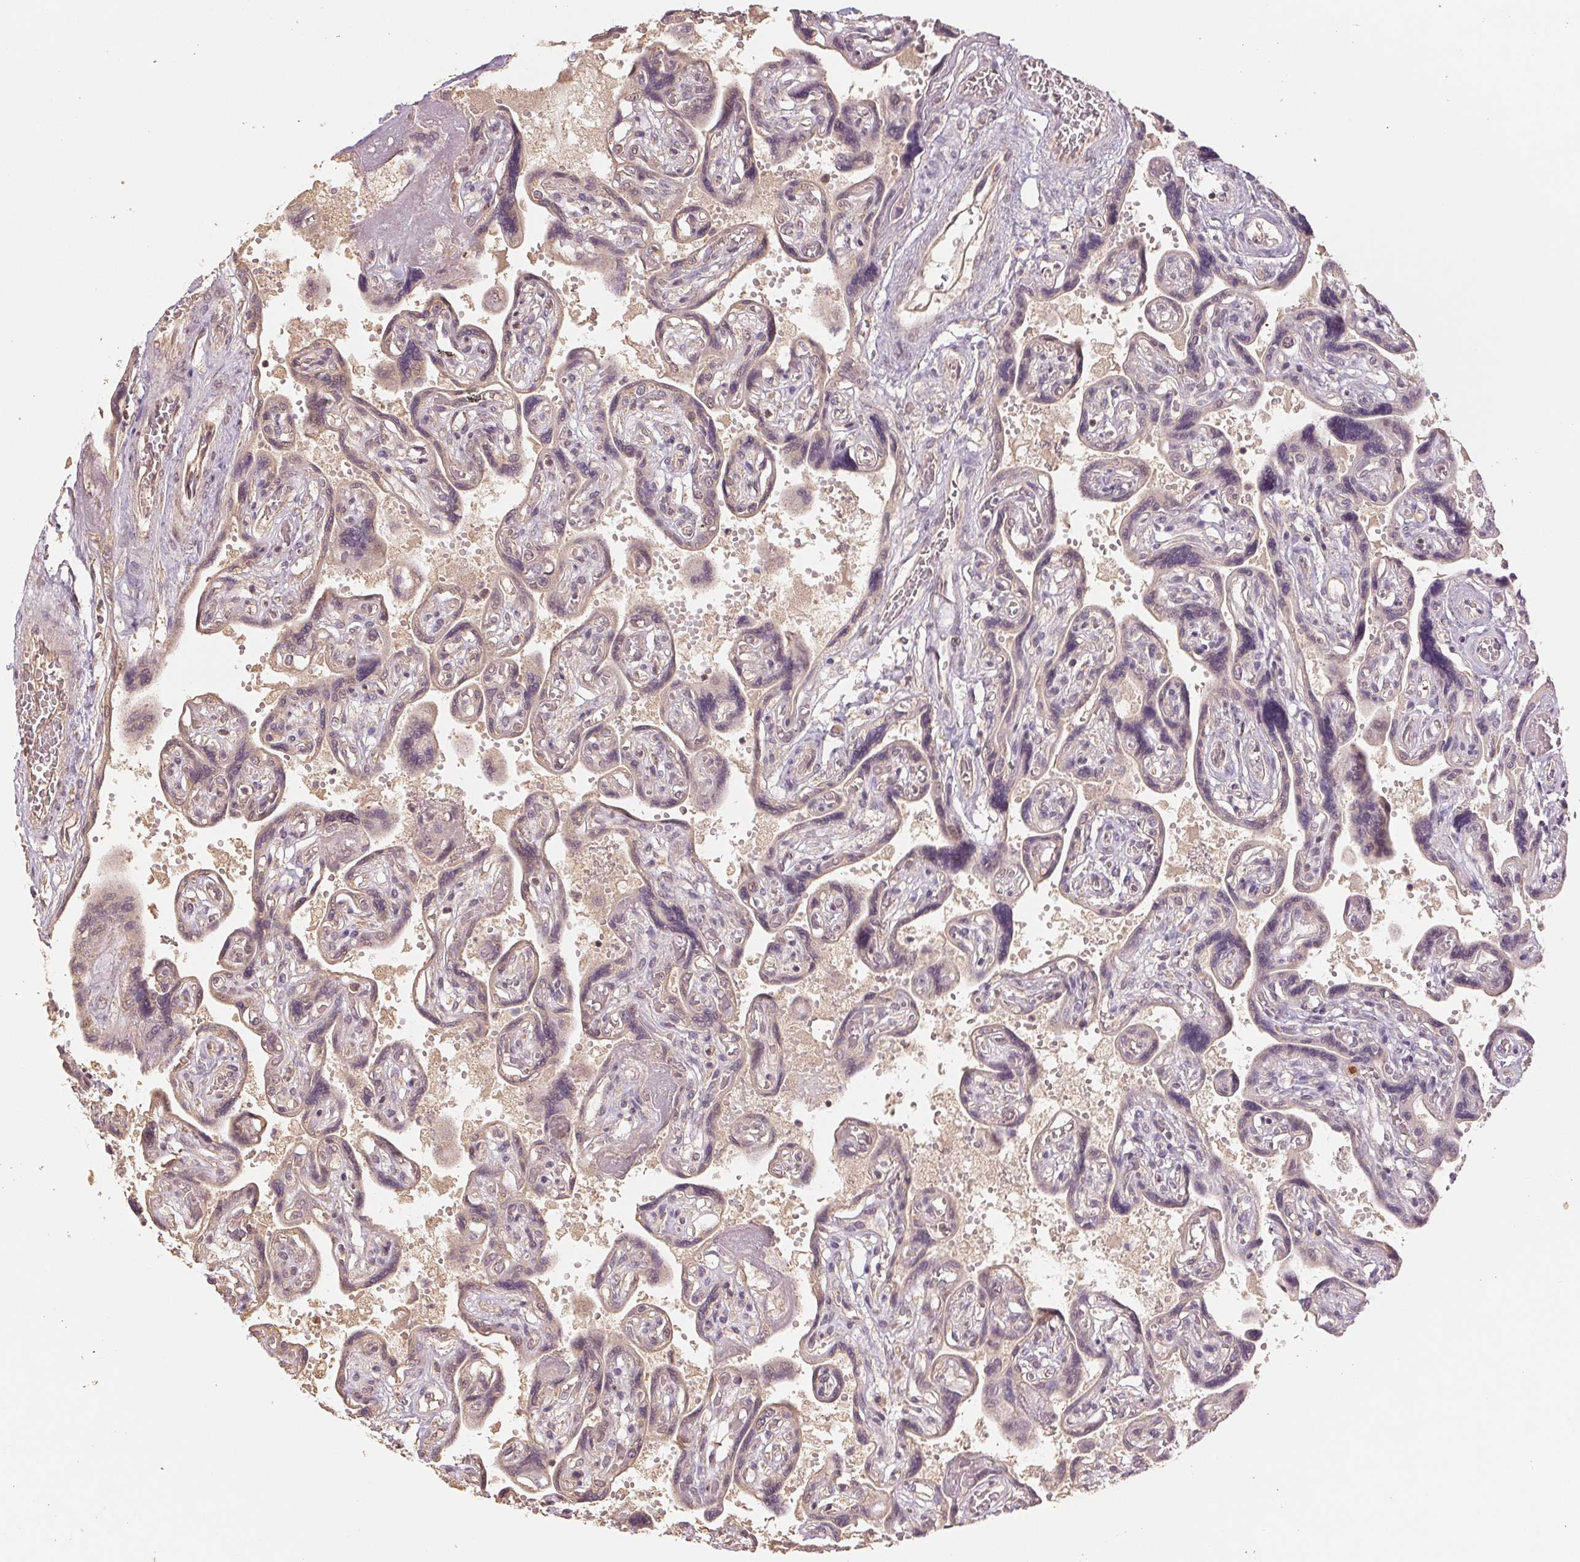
{"staining": {"intensity": "weak", "quantity": ">75%", "location": "cytoplasmic/membranous"}, "tissue": "placenta", "cell_type": "Decidual cells", "image_type": "normal", "snomed": [{"axis": "morphology", "description": "Normal tissue, NOS"}, {"axis": "topography", "description": "Placenta"}], "caption": "High-magnification brightfield microscopy of benign placenta stained with DAB (3,3'-diaminobenzidine) (brown) and counterstained with hematoxylin (blue). decidual cells exhibit weak cytoplasmic/membranous staining is appreciated in approximately>75% of cells. Nuclei are stained in blue.", "gene": "COX14", "patient": {"sex": "female", "age": 32}}